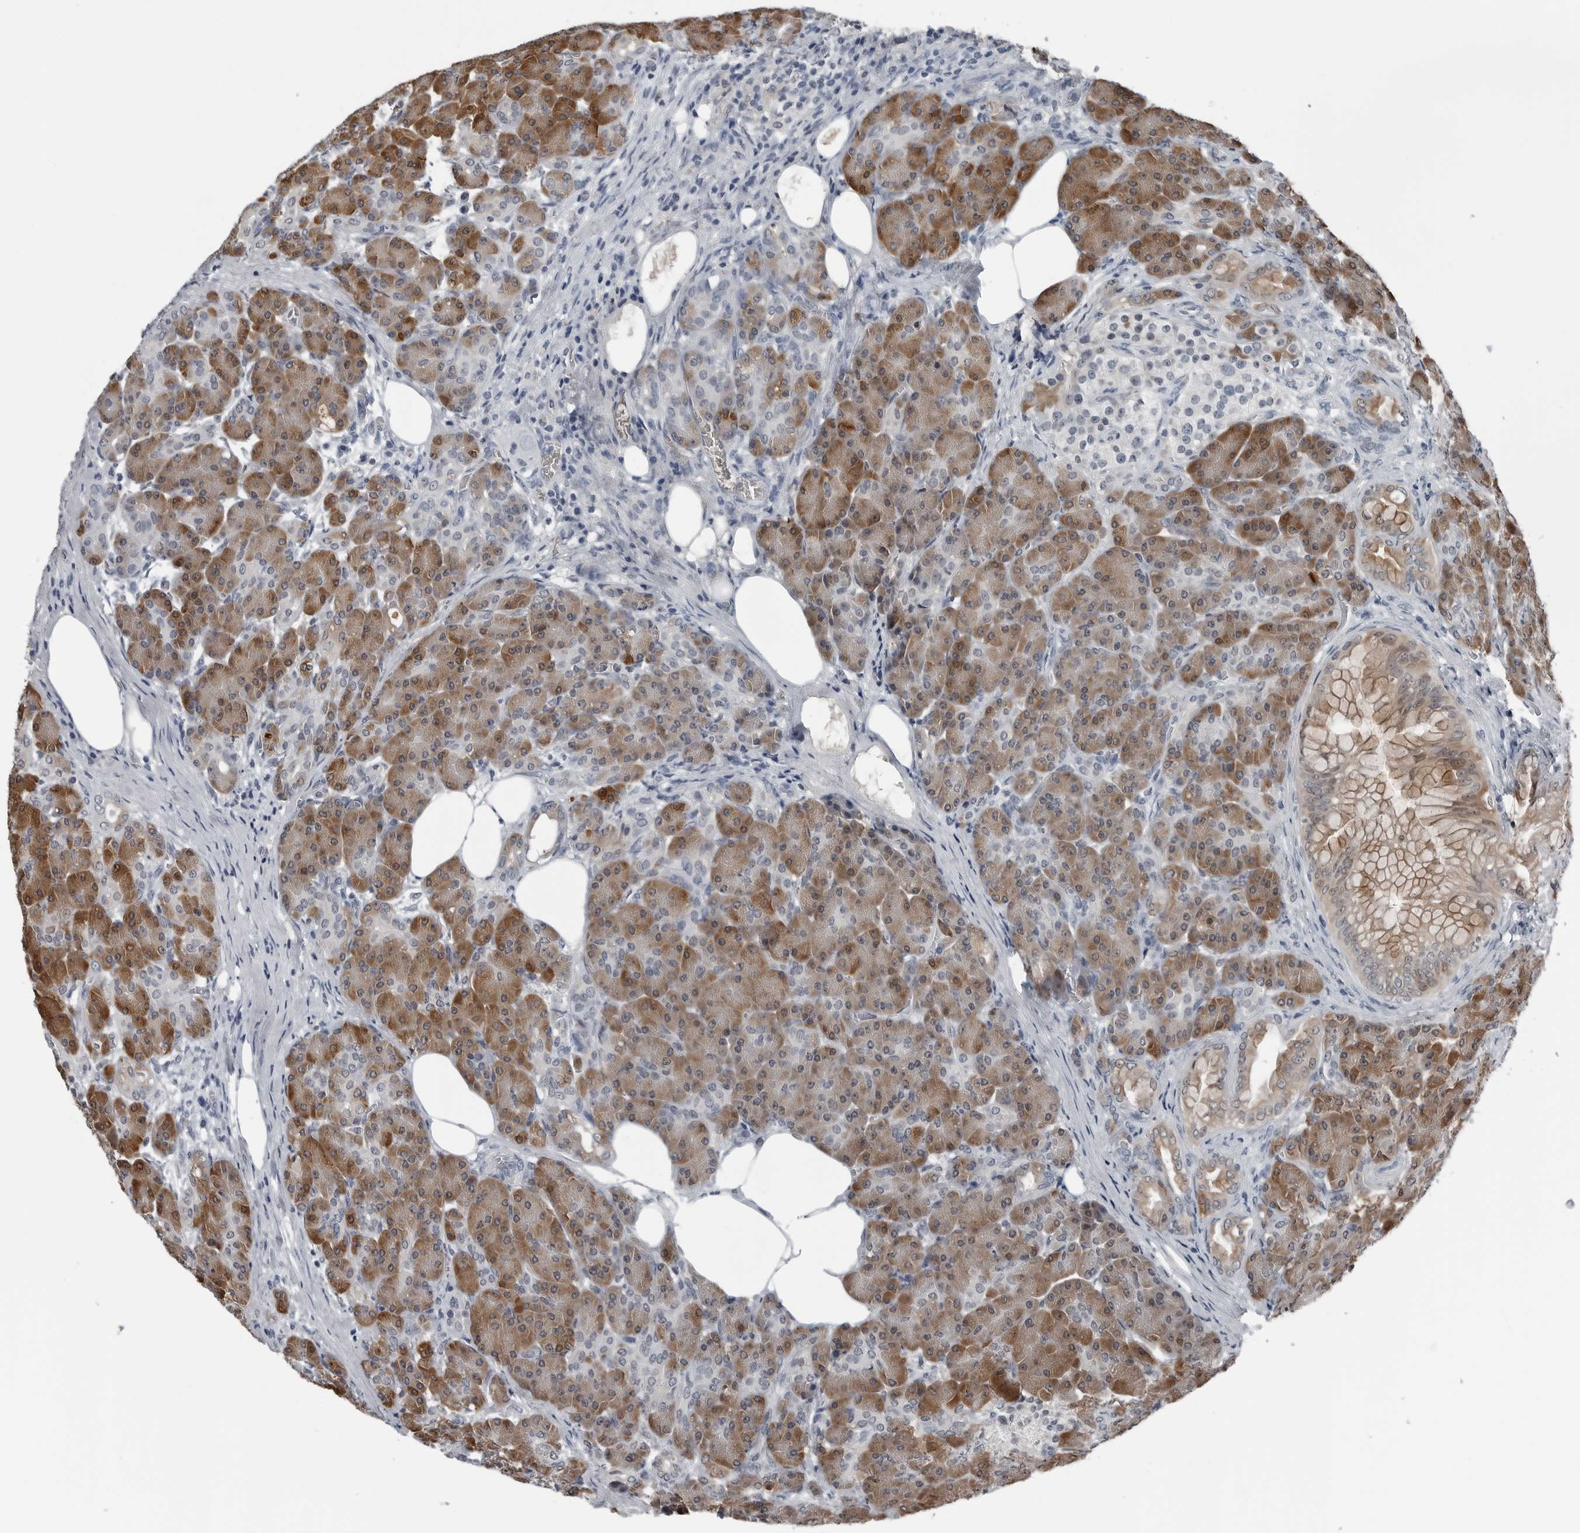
{"staining": {"intensity": "moderate", "quantity": ">75%", "location": "cytoplasmic/membranous"}, "tissue": "pancreas", "cell_type": "Exocrine glandular cells", "image_type": "normal", "snomed": [{"axis": "morphology", "description": "Normal tissue, NOS"}, {"axis": "topography", "description": "Pancreas"}], "caption": "This image displays immunohistochemistry (IHC) staining of normal human pancreas, with medium moderate cytoplasmic/membranous positivity in about >75% of exocrine glandular cells.", "gene": "SPINK1", "patient": {"sex": "male", "age": 63}}